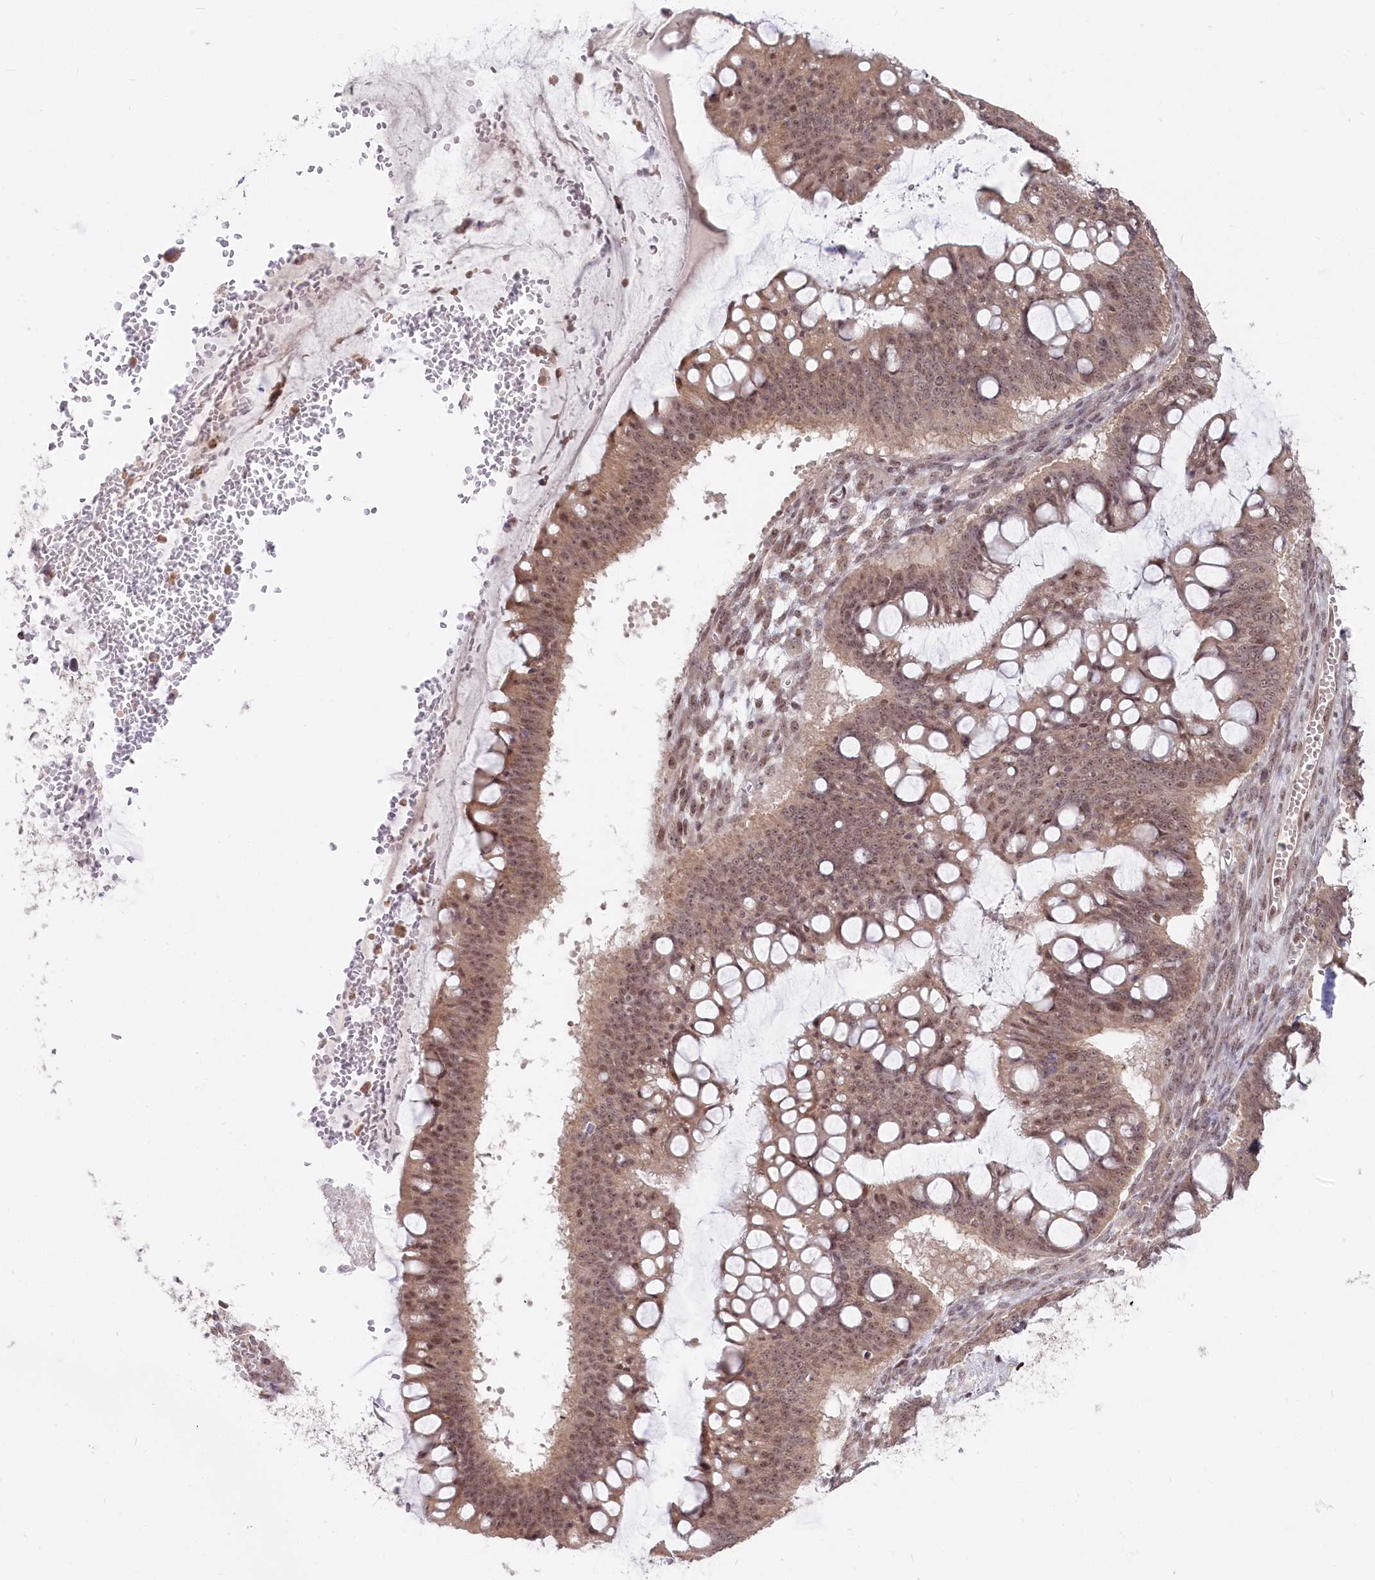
{"staining": {"intensity": "moderate", "quantity": ">75%", "location": "nuclear"}, "tissue": "ovarian cancer", "cell_type": "Tumor cells", "image_type": "cancer", "snomed": [{"axis": "morphology", "description": "Cystadenocarcinoma, mucinous, NOS"}, {"axis": "topography", "description": "Ovary"}], "caption": "Immunohistochemical staining of human mucinous cystadenocarcinoma (ovarian) displays medium levels of moderate nuclear staining in about >75% of tumor cells.", "gene": "CGGBP1", "patient": {"sex": "female", "age": 73}}